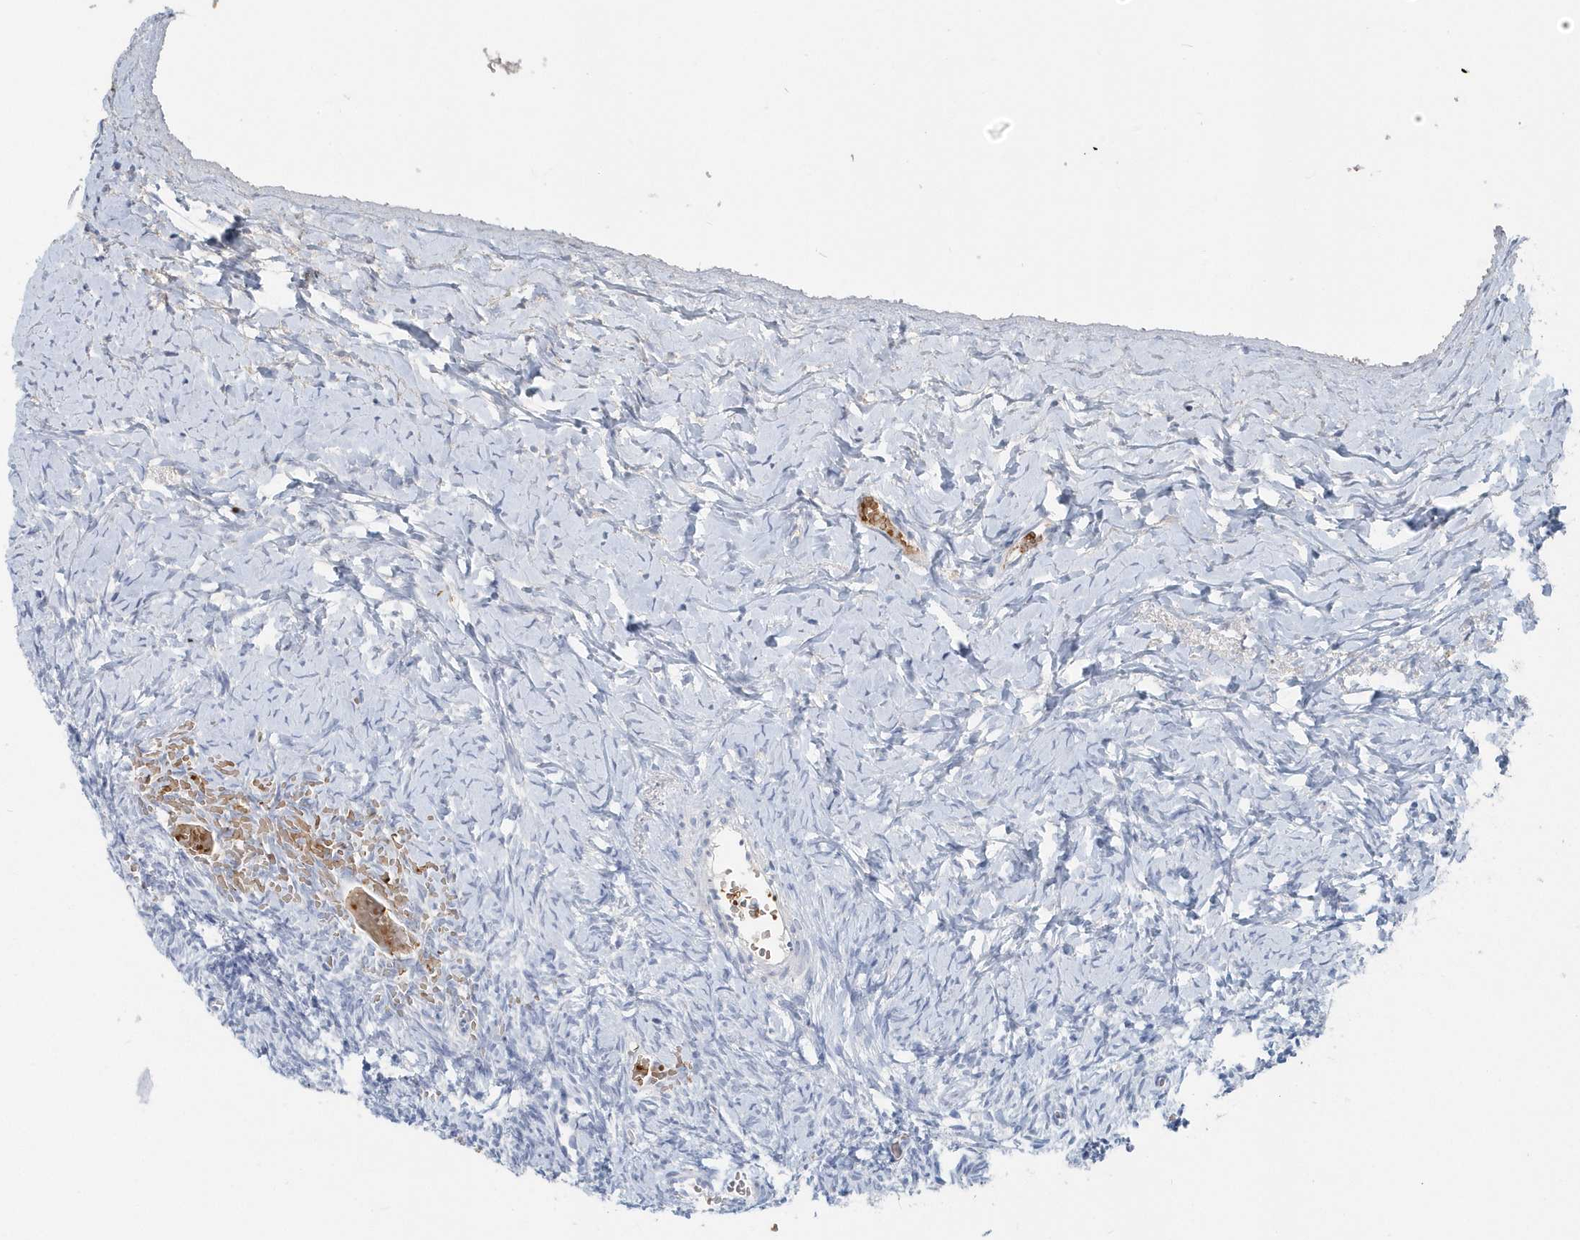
{"staining": {"intensity": "negative", "quantity": "none", "location": "none"}, "tissue": "ovary", "cell_type": "Ovarian stroma cells", "image_type": "normal", "snomed": [{"axis": "morphology", "description": "Normal tissue, NOS"}, {"axis": "morphology", "description": "Developmental malformation"}, {"axis": "topography", "description": "Ovary"}], "caption": "This is an immunohistochemistry micrograph of benign ovary. There is no expression in ovarian stroma cells.", "gene": "HBA2", "patient": {"sex": "female", "age": 39}}